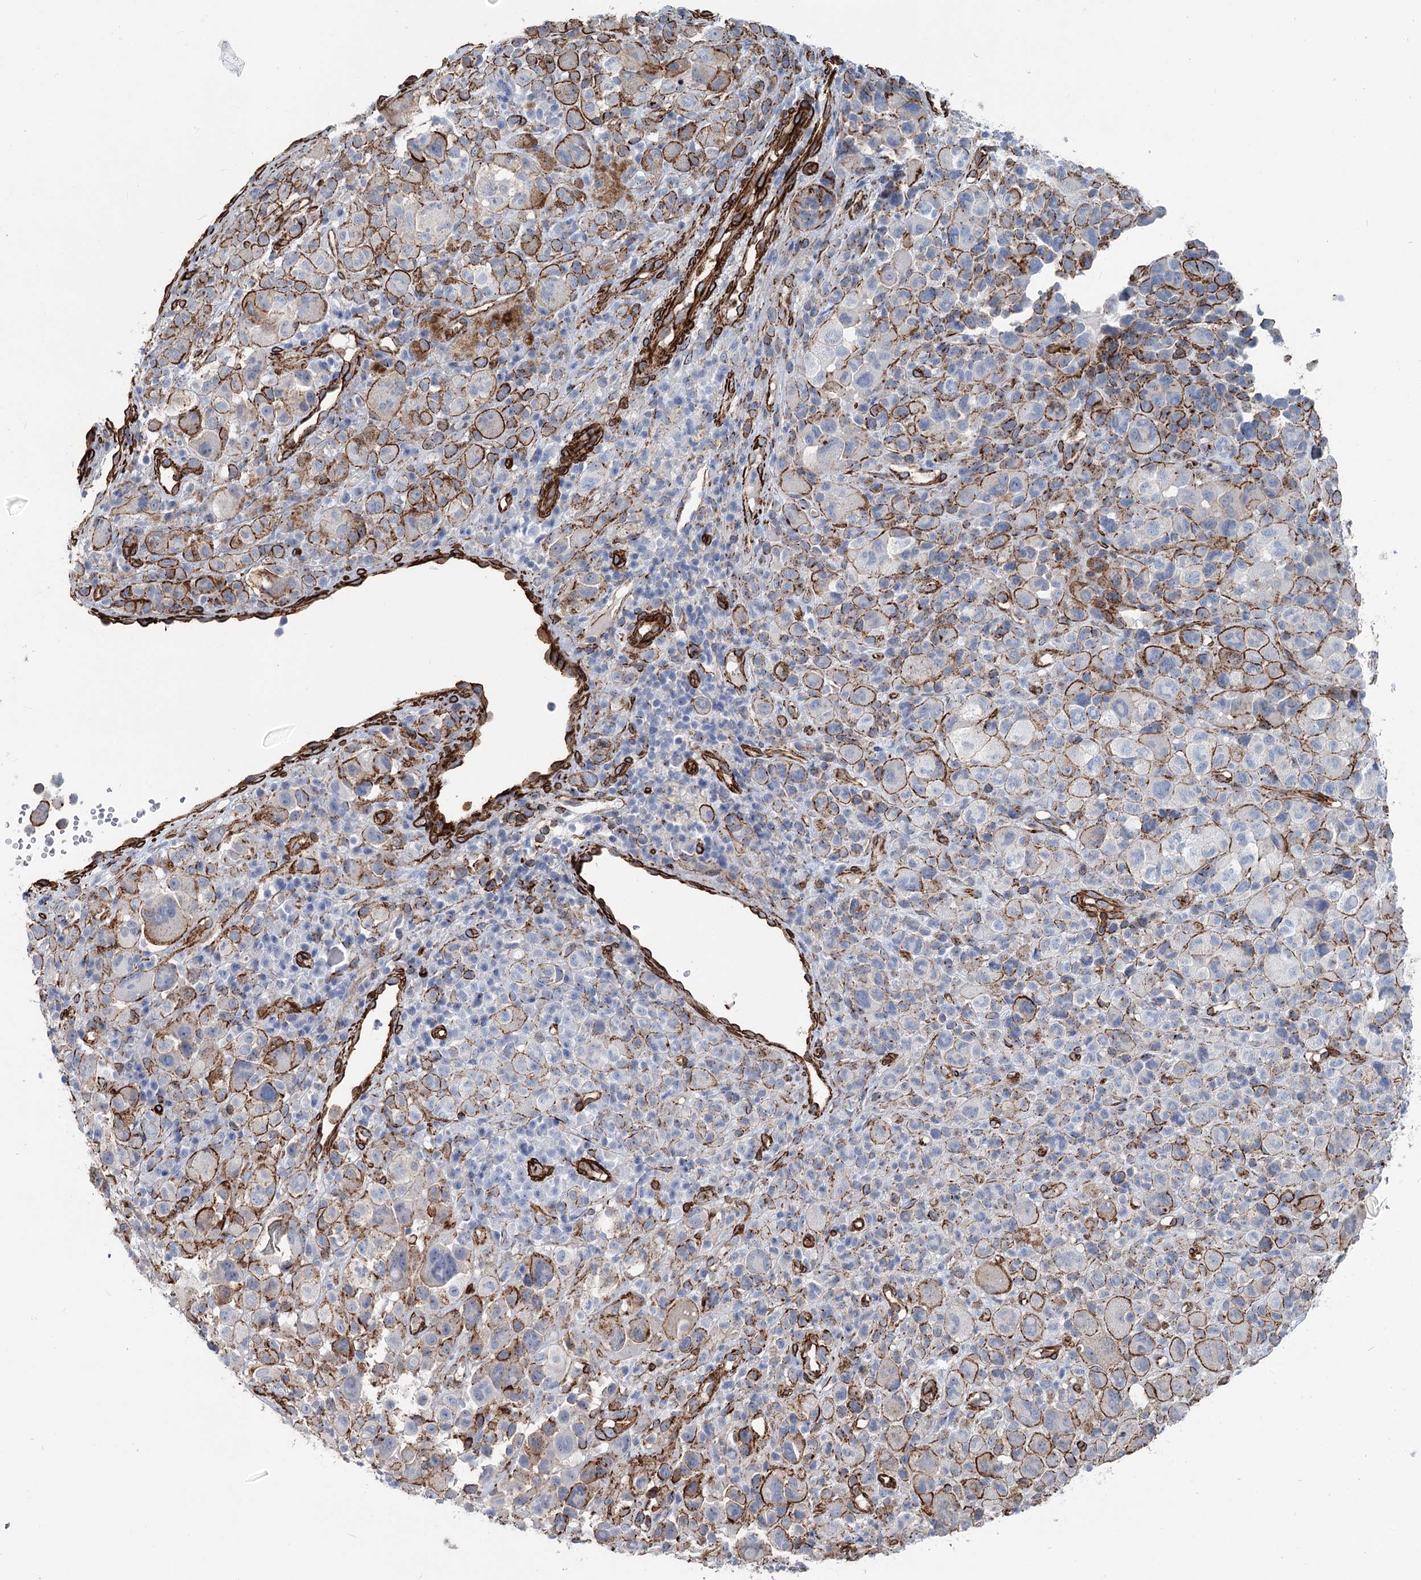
{"staining": {"intensity": "moderate", "quantity": "25%-75%", "location": "cytoplasmic/membranous"}, "tissue": "melanoma", "cell_type": "Tumor cells", "image_type": "cancer", "snomed": [{"axis": "morphology", "description": "Malignant melanoma, NOS"}, {"axis": "topography", "description": "Skin of trunk"}], "caption": "High-power microscopy captured an IHC photomicrograph of malignant melanoma, revealing moderate cytoplasmic/membranous expression in about 25%-75% of tumor cells.", "gene": "IQSEC1", "patient": {"sex": "male", "age": 71}}